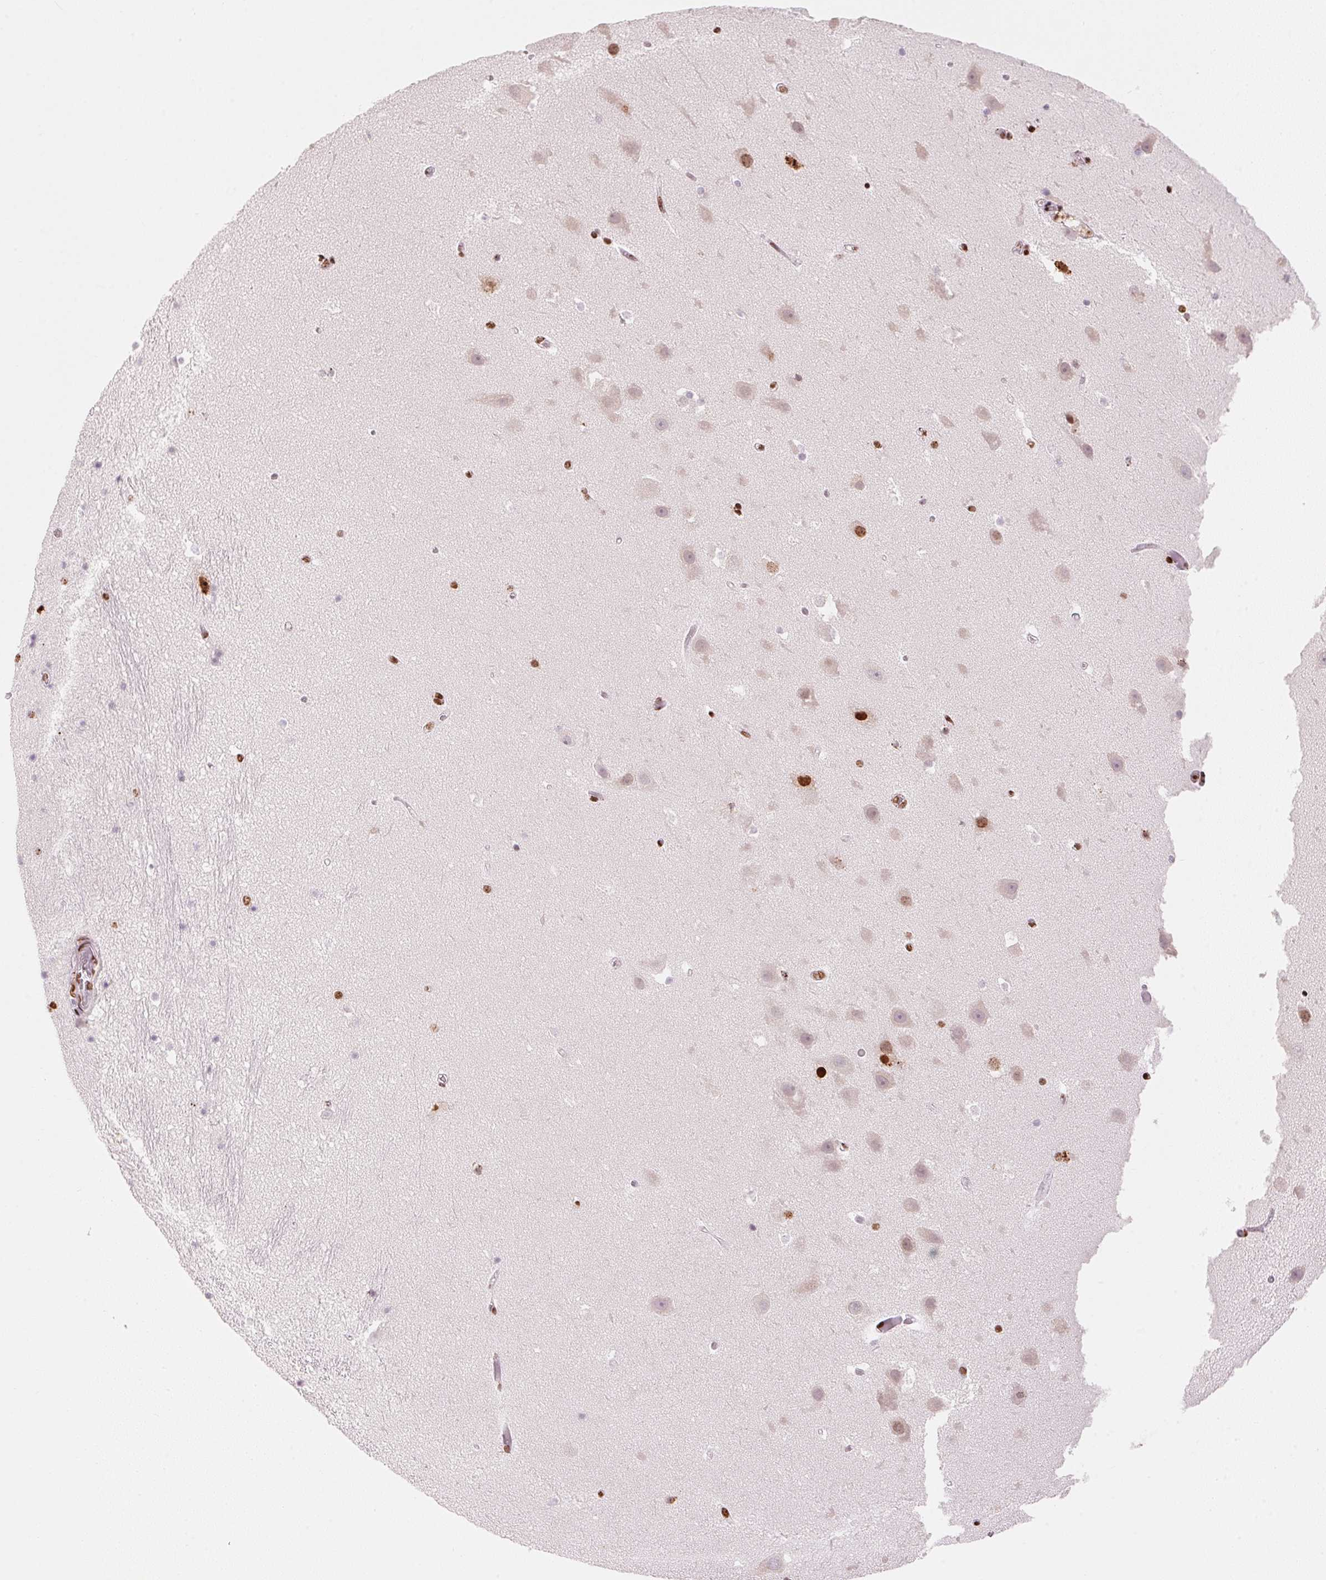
{"staining": {"intensity": "strong", "quantity": "25%-75%", "location": "nuclear"}, "tissue": "hippocampus", "cell_type": "Glial cells", "image_type": "normal", "snomed": [{"axis": "morphology", "description": "Normal tissue, NOS"}, {"axis": "topography", "description": "Hippocampus"}], "caption": "A brown stain labels strong nuclear positivity of a protein in glial cells of benign hippocampus. Using DAB (3,3'-diaminobenzidine) (brown) and hematoxylin (blue) stains, captured at high magnification using brightfield microscopy.", "gene": "NXF1", "patient": {"sex": "male", "age": 26}}